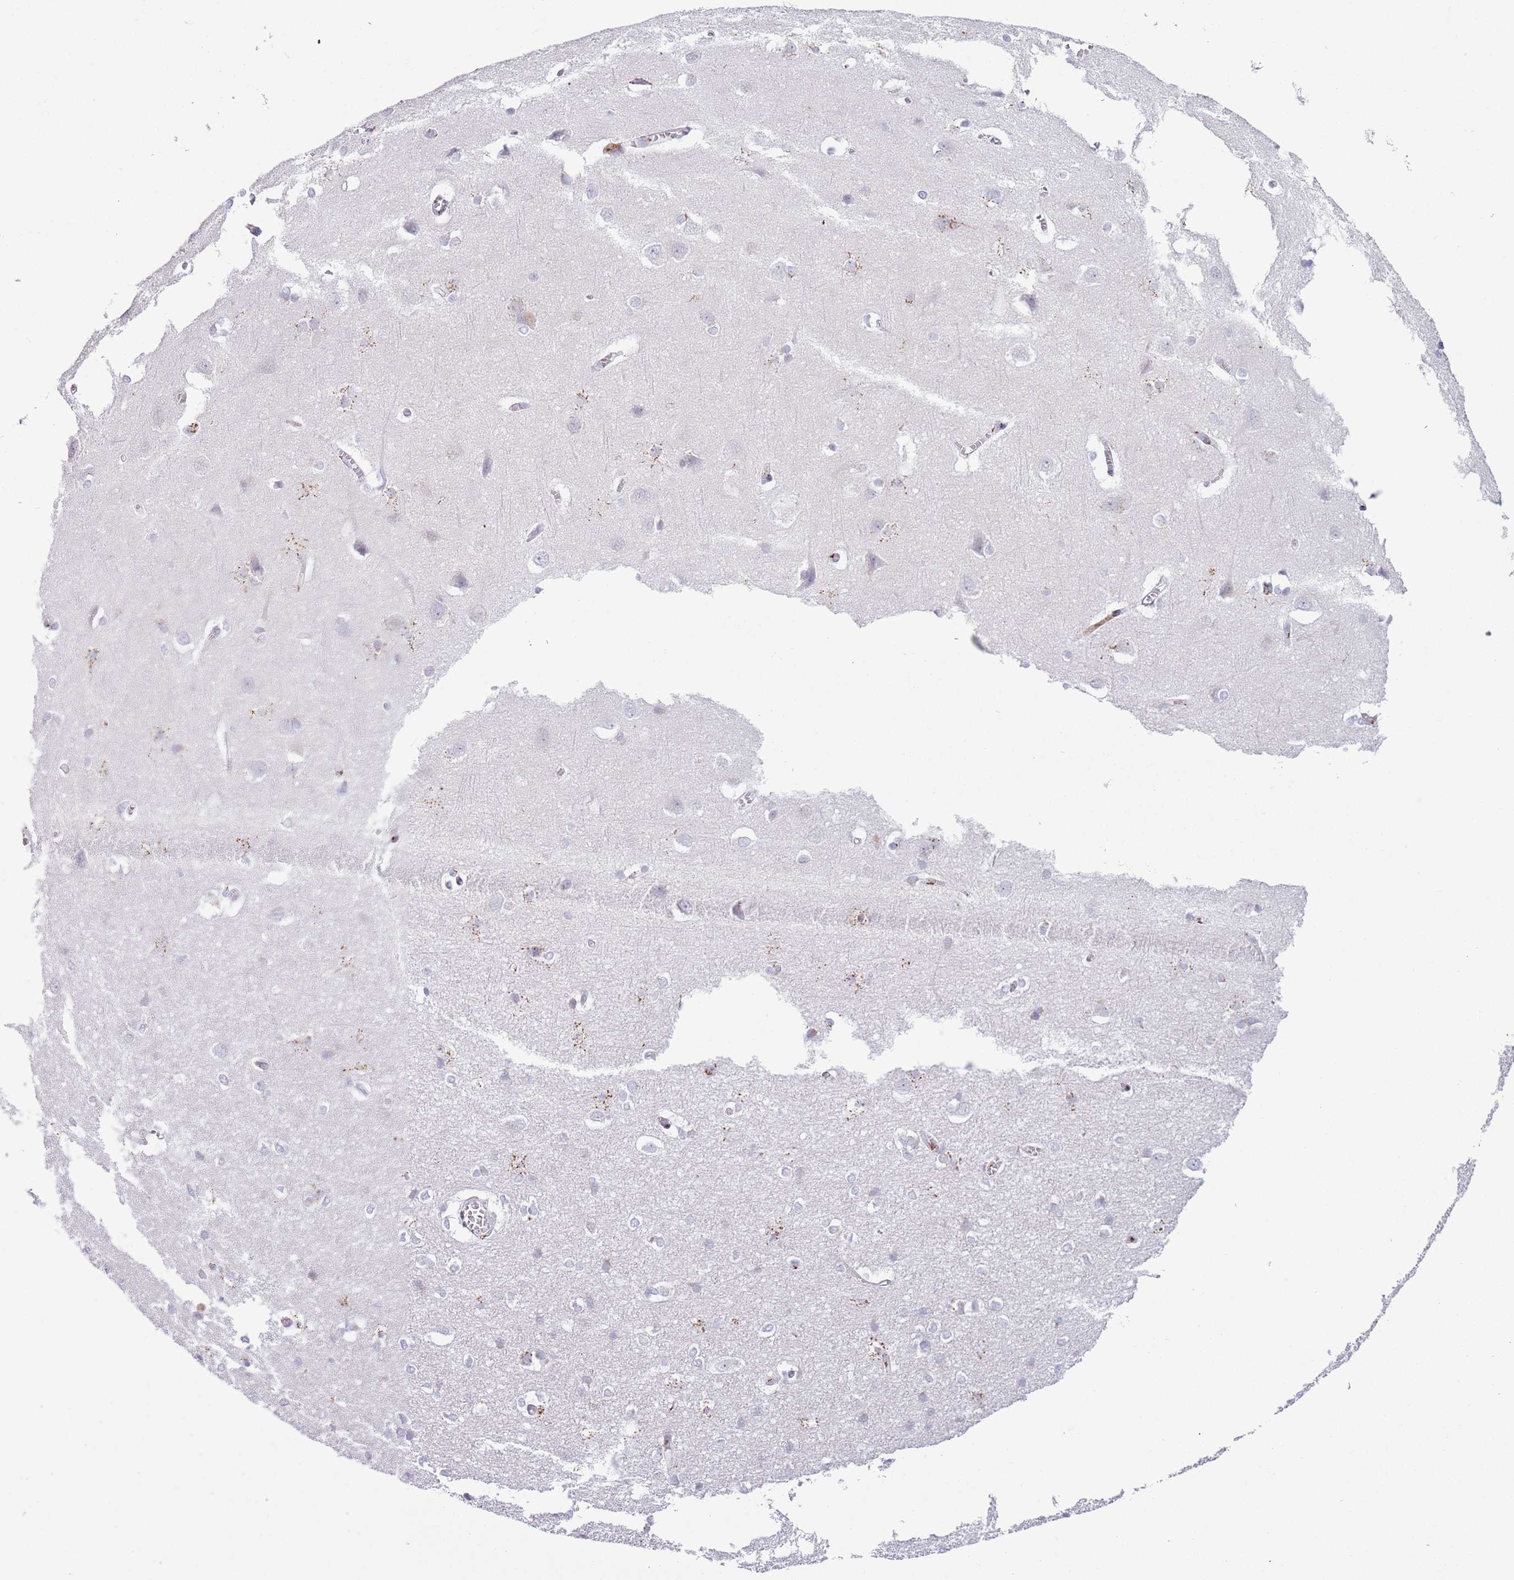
{"staining": {"intensity": "negative", "quantity": "none", "location": "none"}, "tissue": "cerebral cortex", "cell_type": "Endothelial cells", "image_type": "normal", "snomed": [{"axis": "morphology", "description": "Normal tissue, NOS"}, {"axis": "topography", "description": "Cerebral cortex"}], "caption": "Endothelial cells show no significant protein staining in benign cerebral cortex. (DAB (3,3'-diaminobenzidine) immunohistochemistry (IHC), high magnification).", "gene": "C20orf96", "patient": {"sex": "male", "age": 37}}